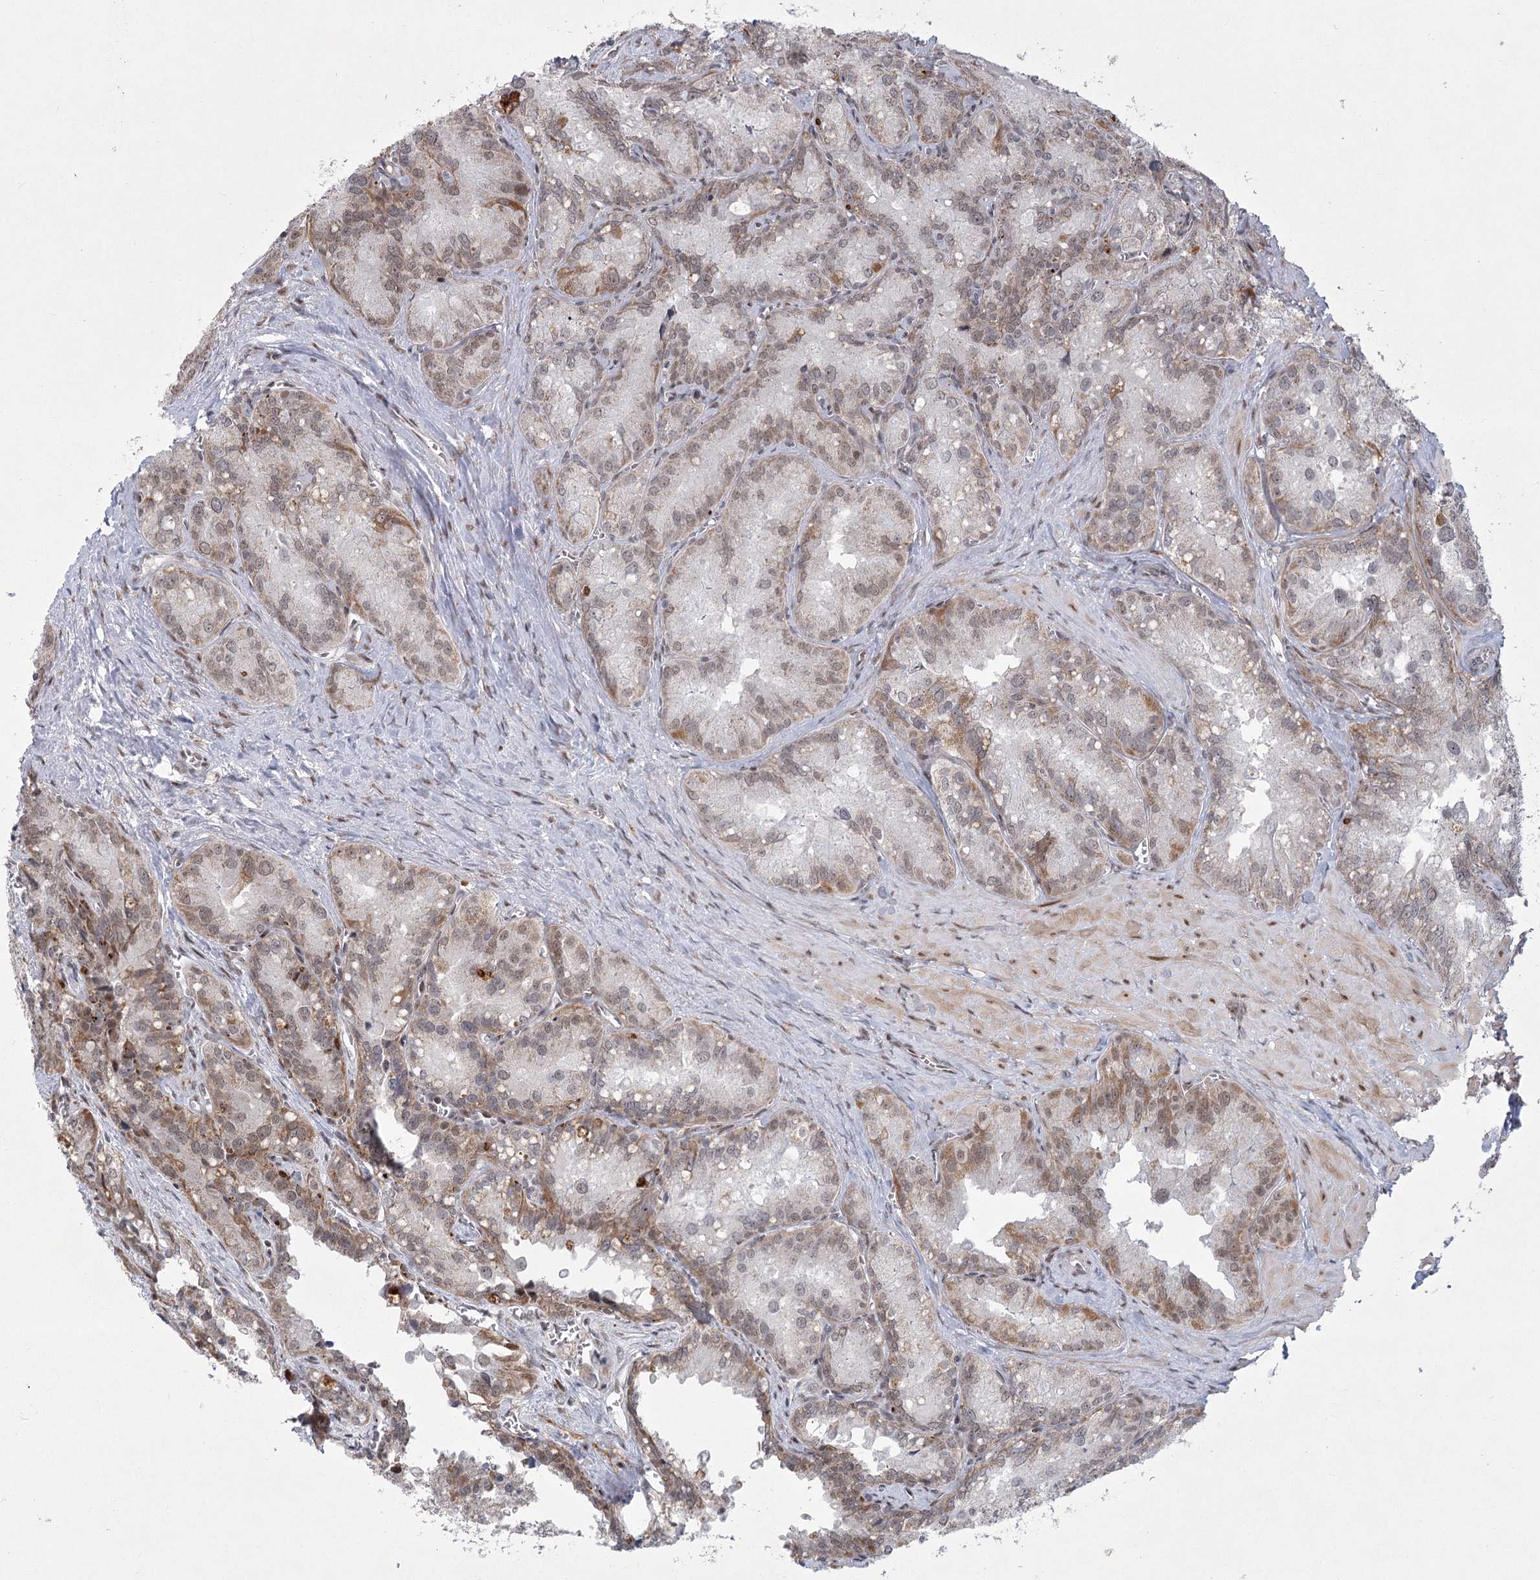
{"staining": {"intensity": "weak", "quantity": "25%-75%", "location": "cytoplasmic/membranous,nuclear"}, "tissue": "seminal vesicle", "cell_type": "Glandular cells", "image_type": "normal", "snomed": [{"axis": "morphology", "description": "Normal tissue, NOS"}, {"axis": "topography", "description": "Seminal veicle"}], "caption": "Seminal vesicle stained with immunohistochemistry exhibits weak cytoplasmic/membranous,nuclear positivity in about 25%-75% of glandular cells. Immunohistochemistry stains the protein of interest in brown and the nuclei are stained blue.", "gene": "CIB4", "patient": {"sex": "male", "age": 62}}